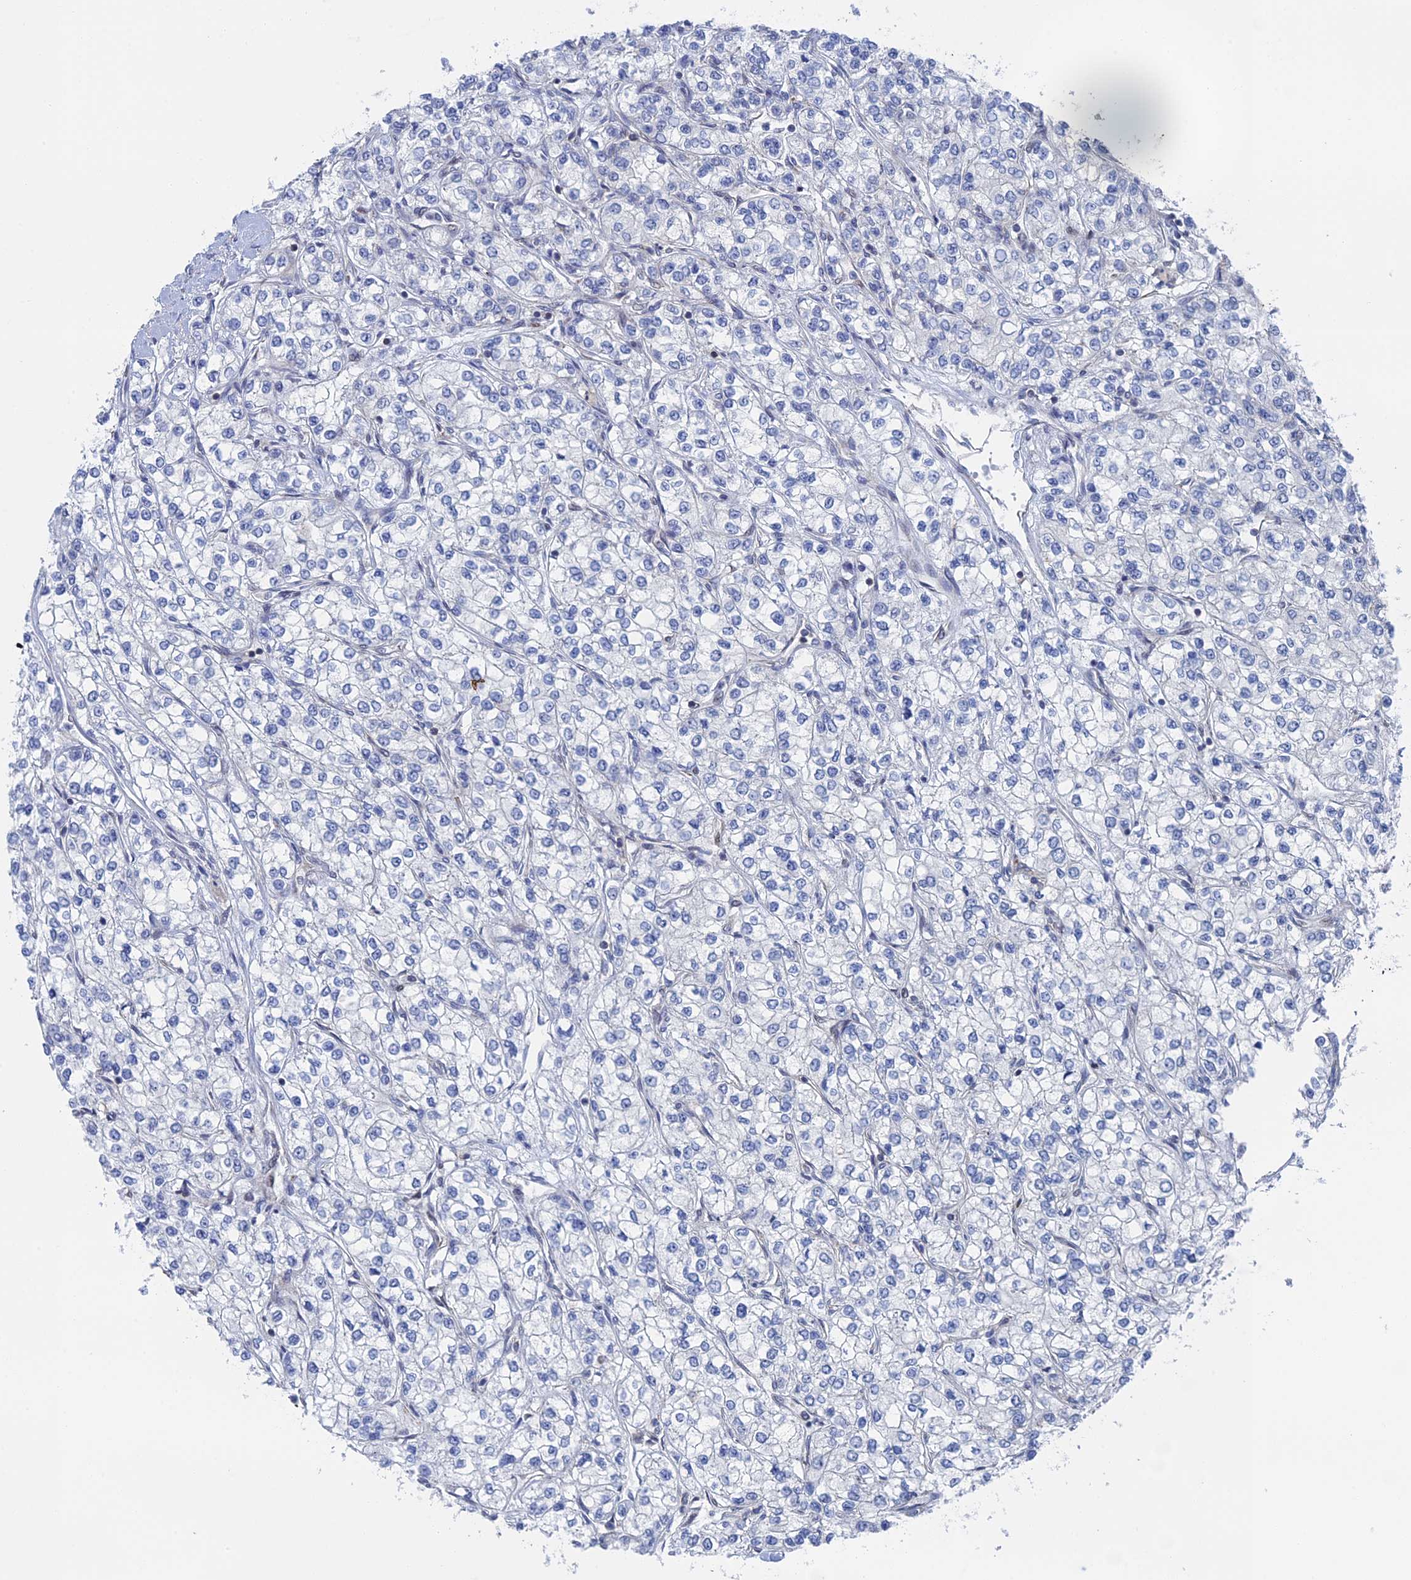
{"staining": {"intensity": "negative", "quantity": "none", "location": "none"}, "tissue": "renal cancer", "cell_type": "Tumor cells", "image_type": "cancer", "snomed": [{"axis": "morphology", "description": "Adenocarcinoma, NOS"}, {"axis": "topography", "description": "Kidney"}], "caption": "Tumor cells show no significant protein staining in renal cancer. (Stains: DAB (3,3'-diaminobenzidine) immunohistochemistry (IHC) with hematoxylin counter stain, Microscopy: brightfield microscopy at high magnification).", "gene": "IL7", "patient": {"sex": "male", "age": 80}}